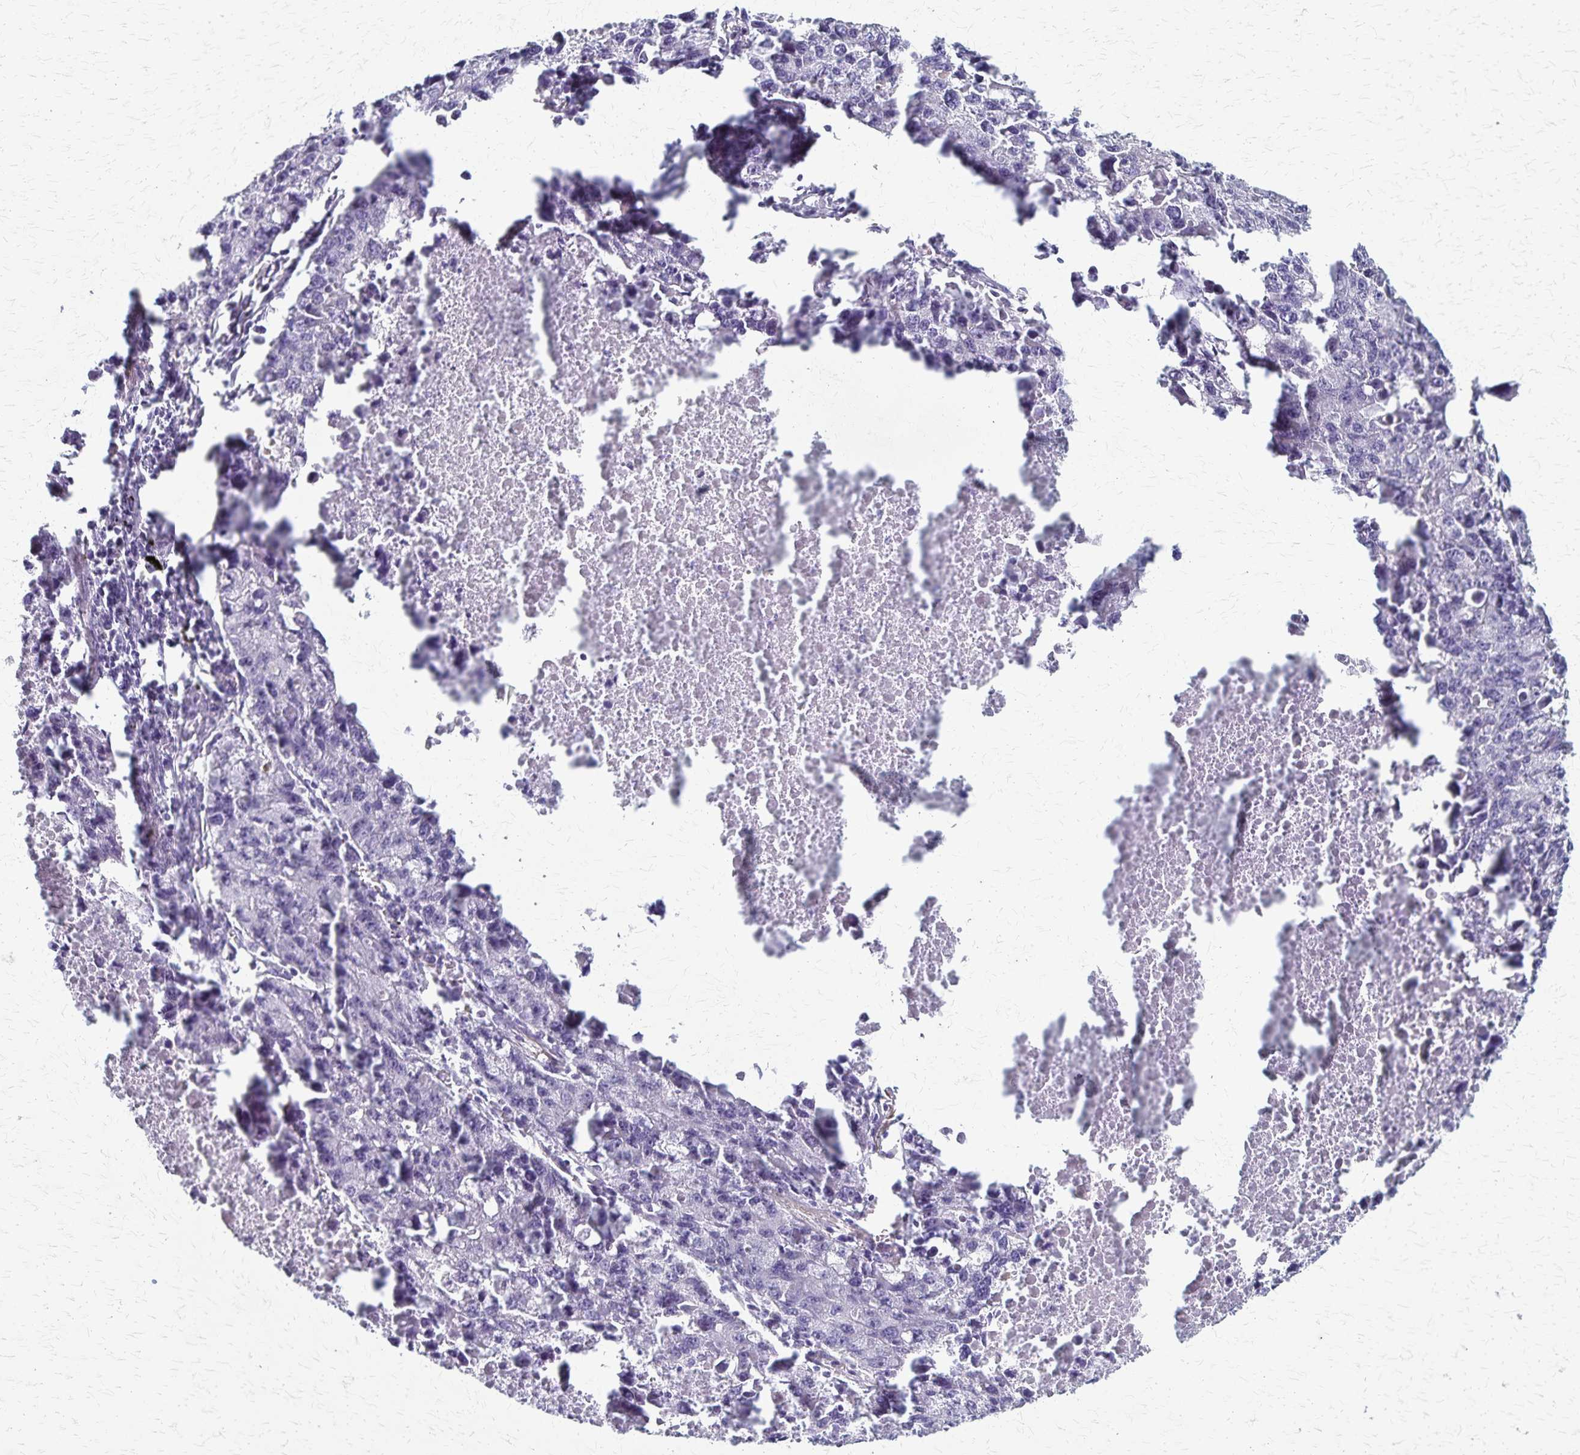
{"staining": {"intensity": "negative", "quantity": "none", "location": "none"}, "tissue": "lung cancer", "cell_type": "Tumor cells", "image_type": "cancer", "snomed": [{"axis": "morphology", "description": "Adenocarcinoma, NOS"}, {"axis": "topography", "description": "Lung"}], "caption": "DAB immunohistochemical staining of lung adenocarcinoma exhibits no significant staining in tumor cells.", "gene": "RASL10B", "patient": {"sex": "female", "age": 51}}